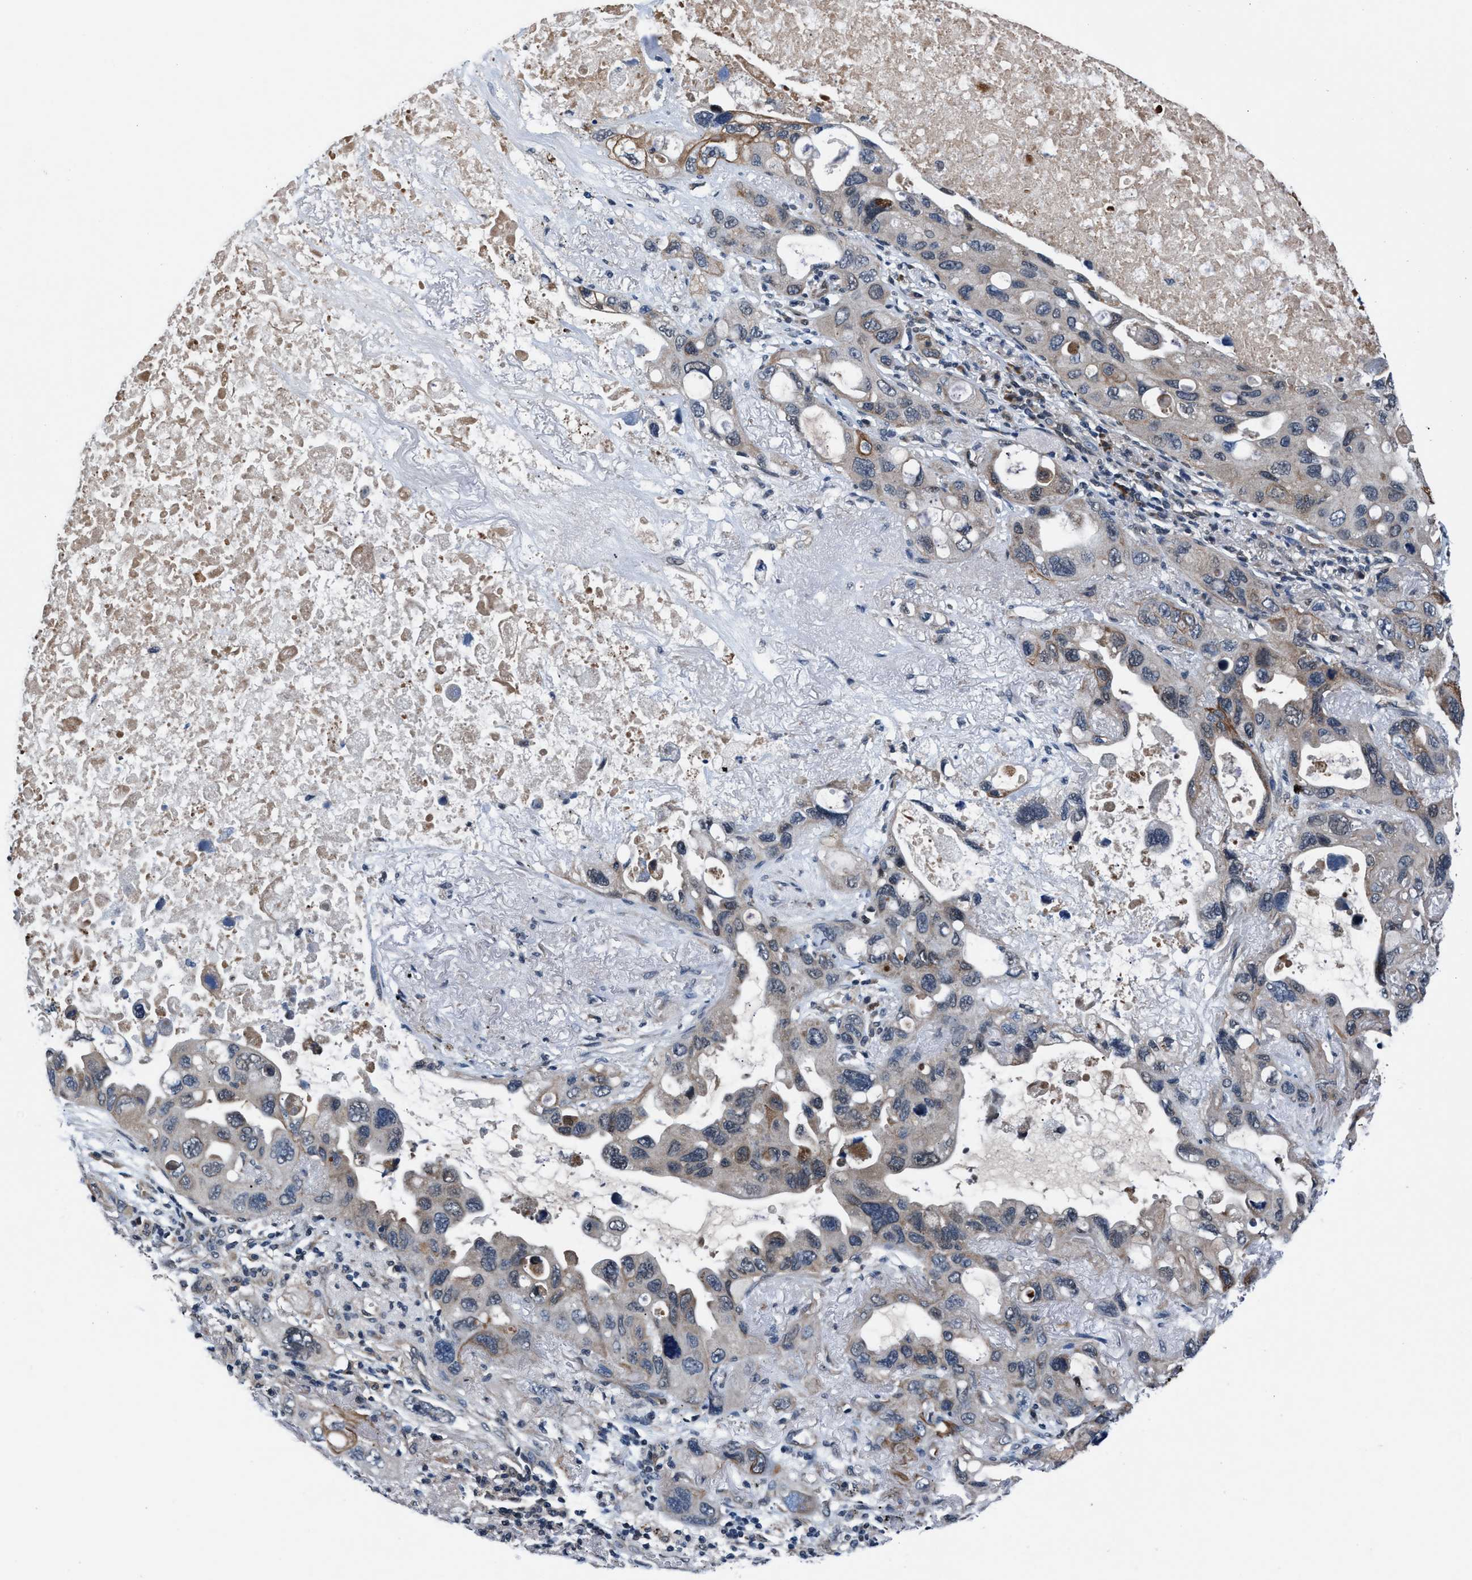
{"staining": {"intensity": "weak", "quantity": "<25%", "location": "cytoplasmic/membranous"}, "tissue": "lung cancer", "cell_type": "Tumor cells", "image_type": "cancer", "snomed": [{"axis": "morphology", "description": "Squamous cell carcinoma, NOS"}, {"axis": "topography", "description": "Lung"}], "caption": "A photomicrograph of lung cancer stained for a protein exhibits no brown staining in tumor cells.", "gene": "PRPSAP2", "patient": {"sex": "female", "age": 73}}